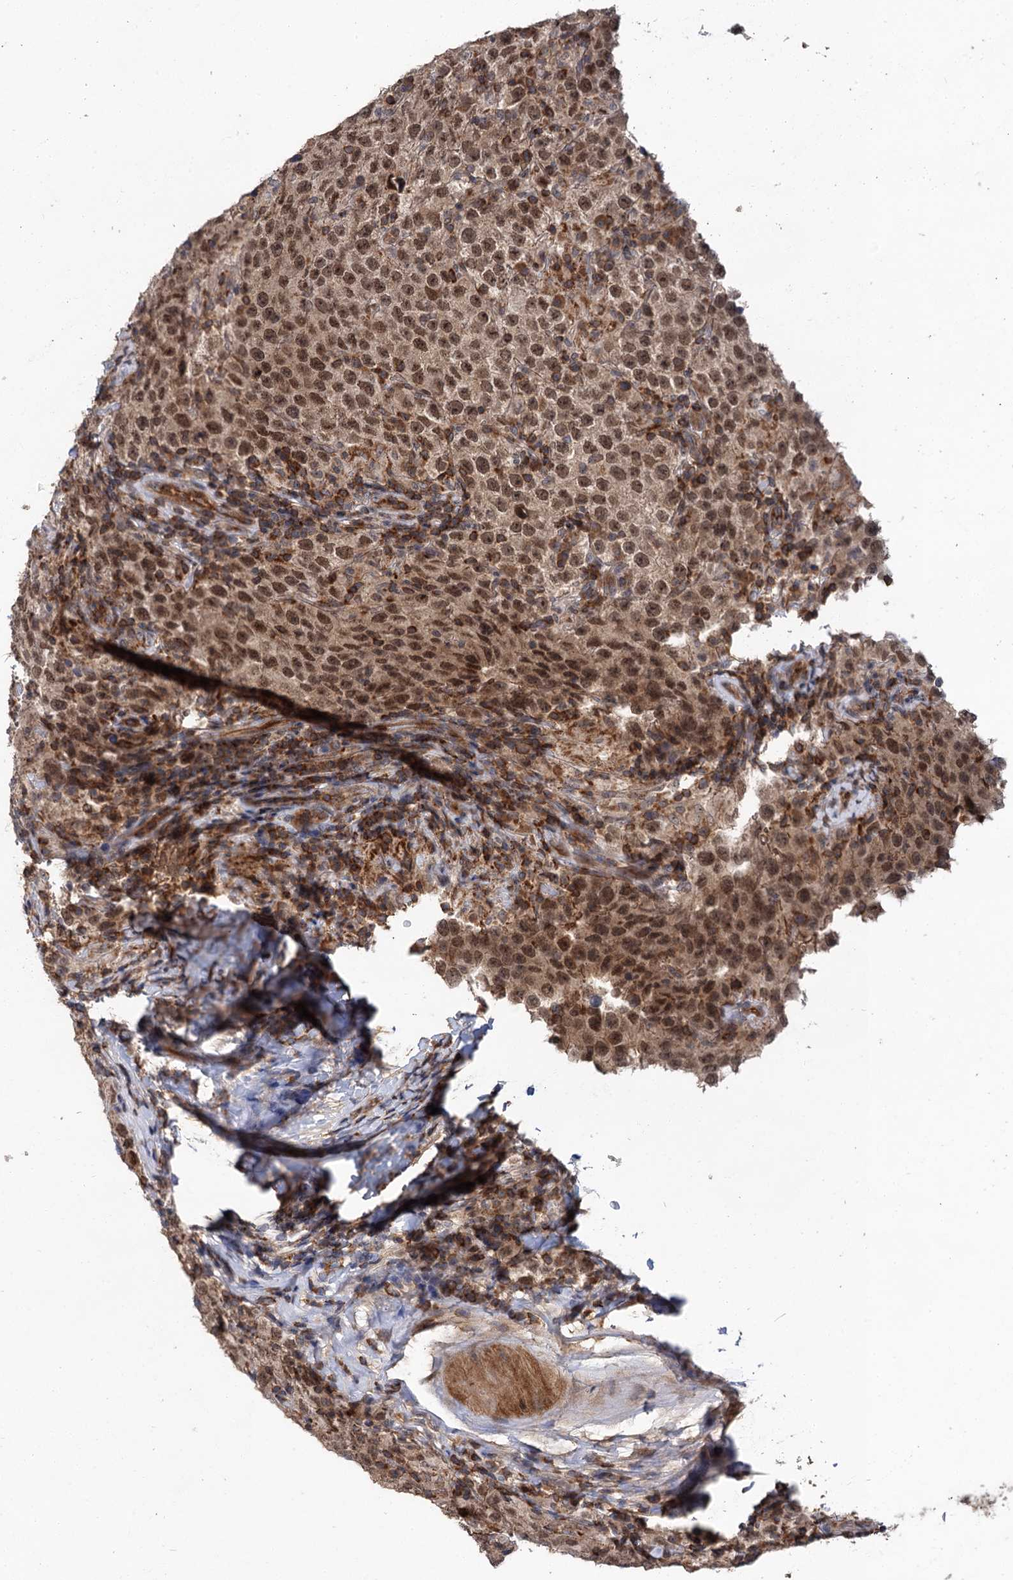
{"staining": {"intensity": "moderate", "quantity": ">75%", "location": "nuclear"}, "tissue": "testis cancer", "cell_type": "Tumor cells", "image_type": "cancer", "snomed": [{"axis": "morphology", "description": "Normal tissue, NOS"}, {"axis": "morphology", "description": "Urothelial carcinoma, High grade"}, {"axis": "morphology", "description": "Seminoma, NOS"}, {"axis": "morphology", "description": "Carcinoma, Embryonal, NOS"}, {"axis": "topography", "description": "Urinary bladder"}, {"axis": "topography", "description": "Testis"}], "caption": "IHC of human seminoma (testis) shows medium levels of moderate nuclear positivity in about >75% of tumor cells.", "gene": "ABLIM1", "patient": {"sex": "male", "age": 41}}